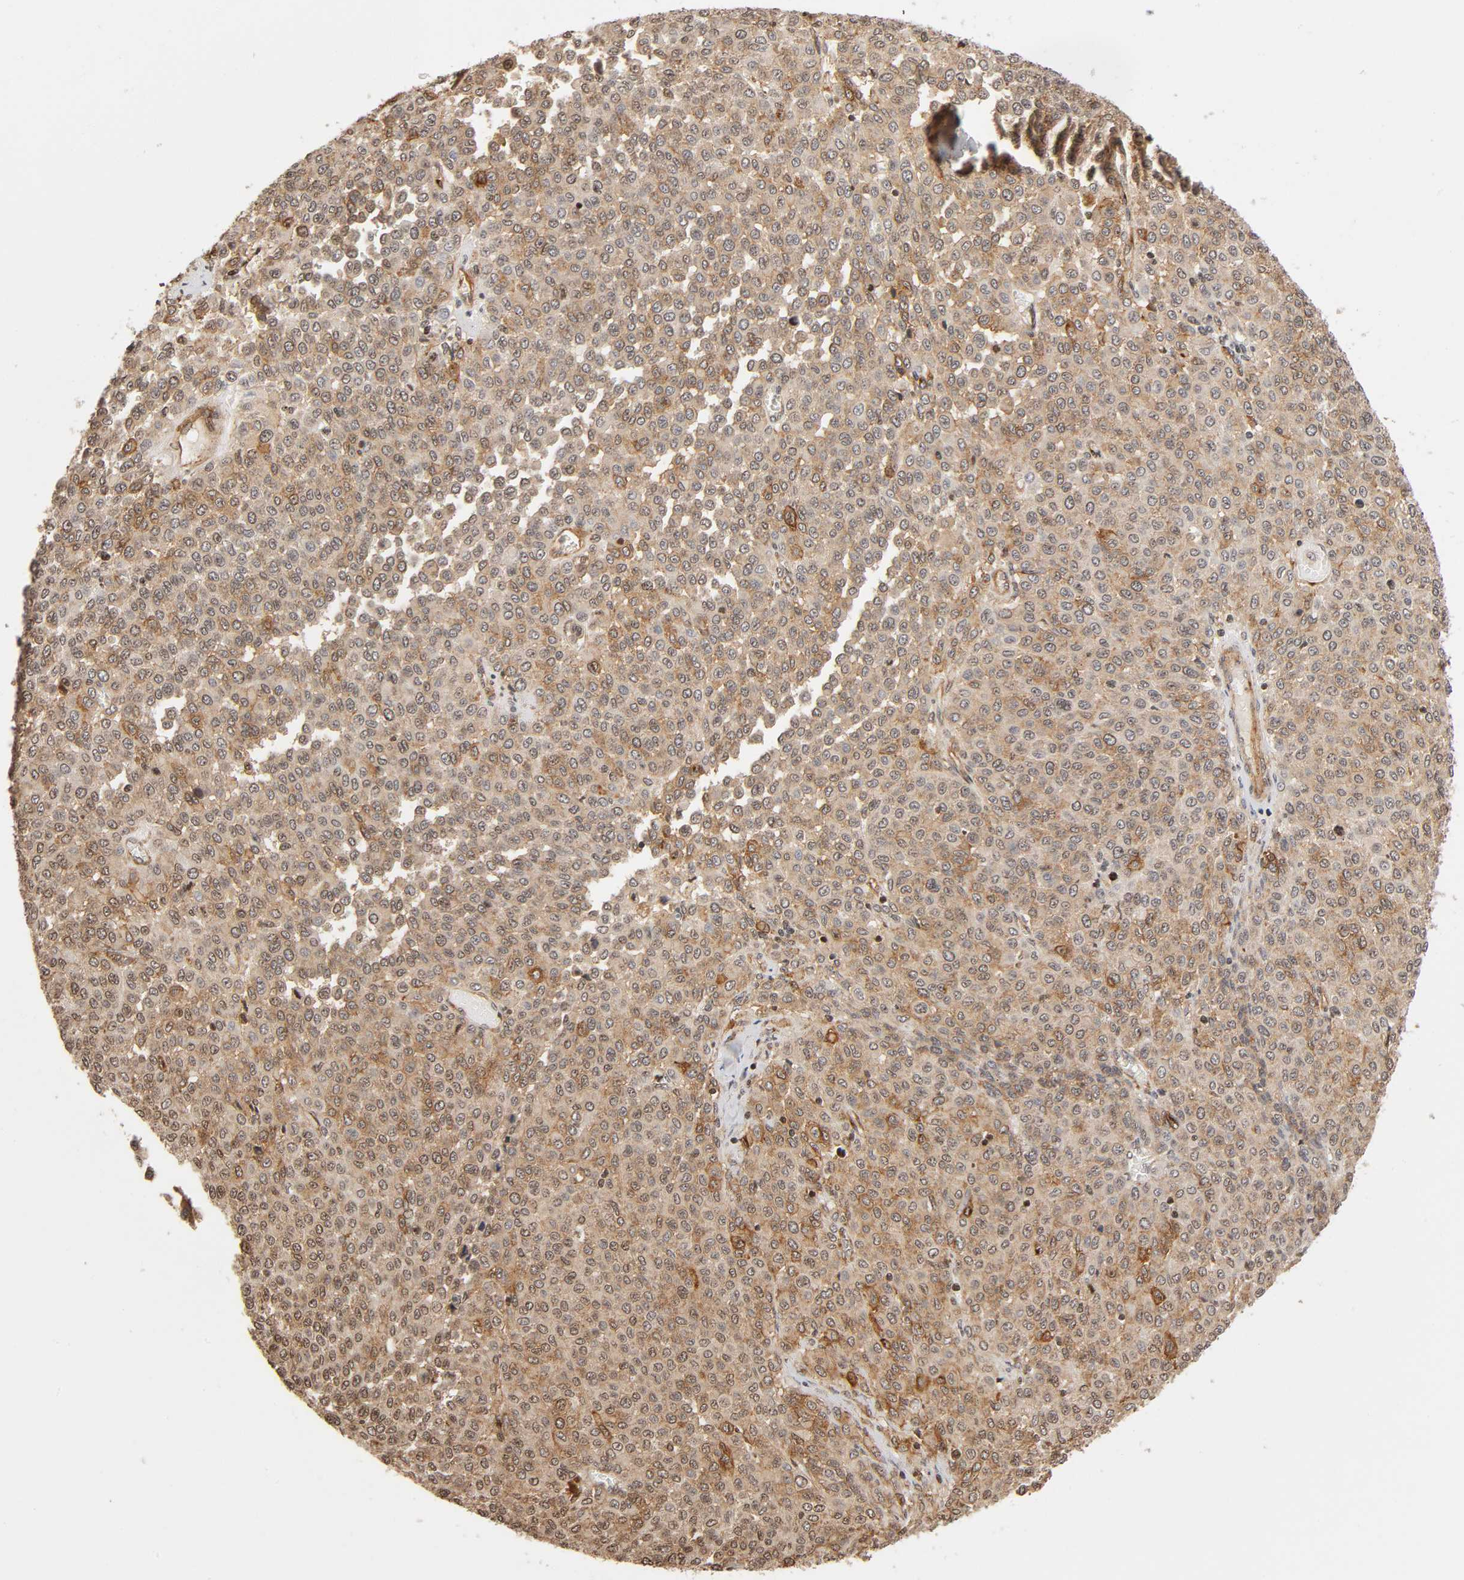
{"staining": {"intensity": "moderate", "quantity": ">75%", "location": "cytoplasmic/membranous"}, "tissue": "melanoma", "cell_type": "Tumor cells", "image_type": "cancer", "snomed": [{"axis": "morphology", "description": "Malignant melanoma, Metastatic site"}, {"axis": "topography", "description": "Pancreas"}], "caption": "Melanoma was stained to show a protein in brown. There is medium levels of moderate cytoplasmic/membranous positivity in approximately >75% of tumor cells. (DAB (3,3'-diaminobenzidine) = brown stain, brightfield microscopy at high magnification).", "gene": "ITGAV", "patient": {"sex": "female", "age": 30}}